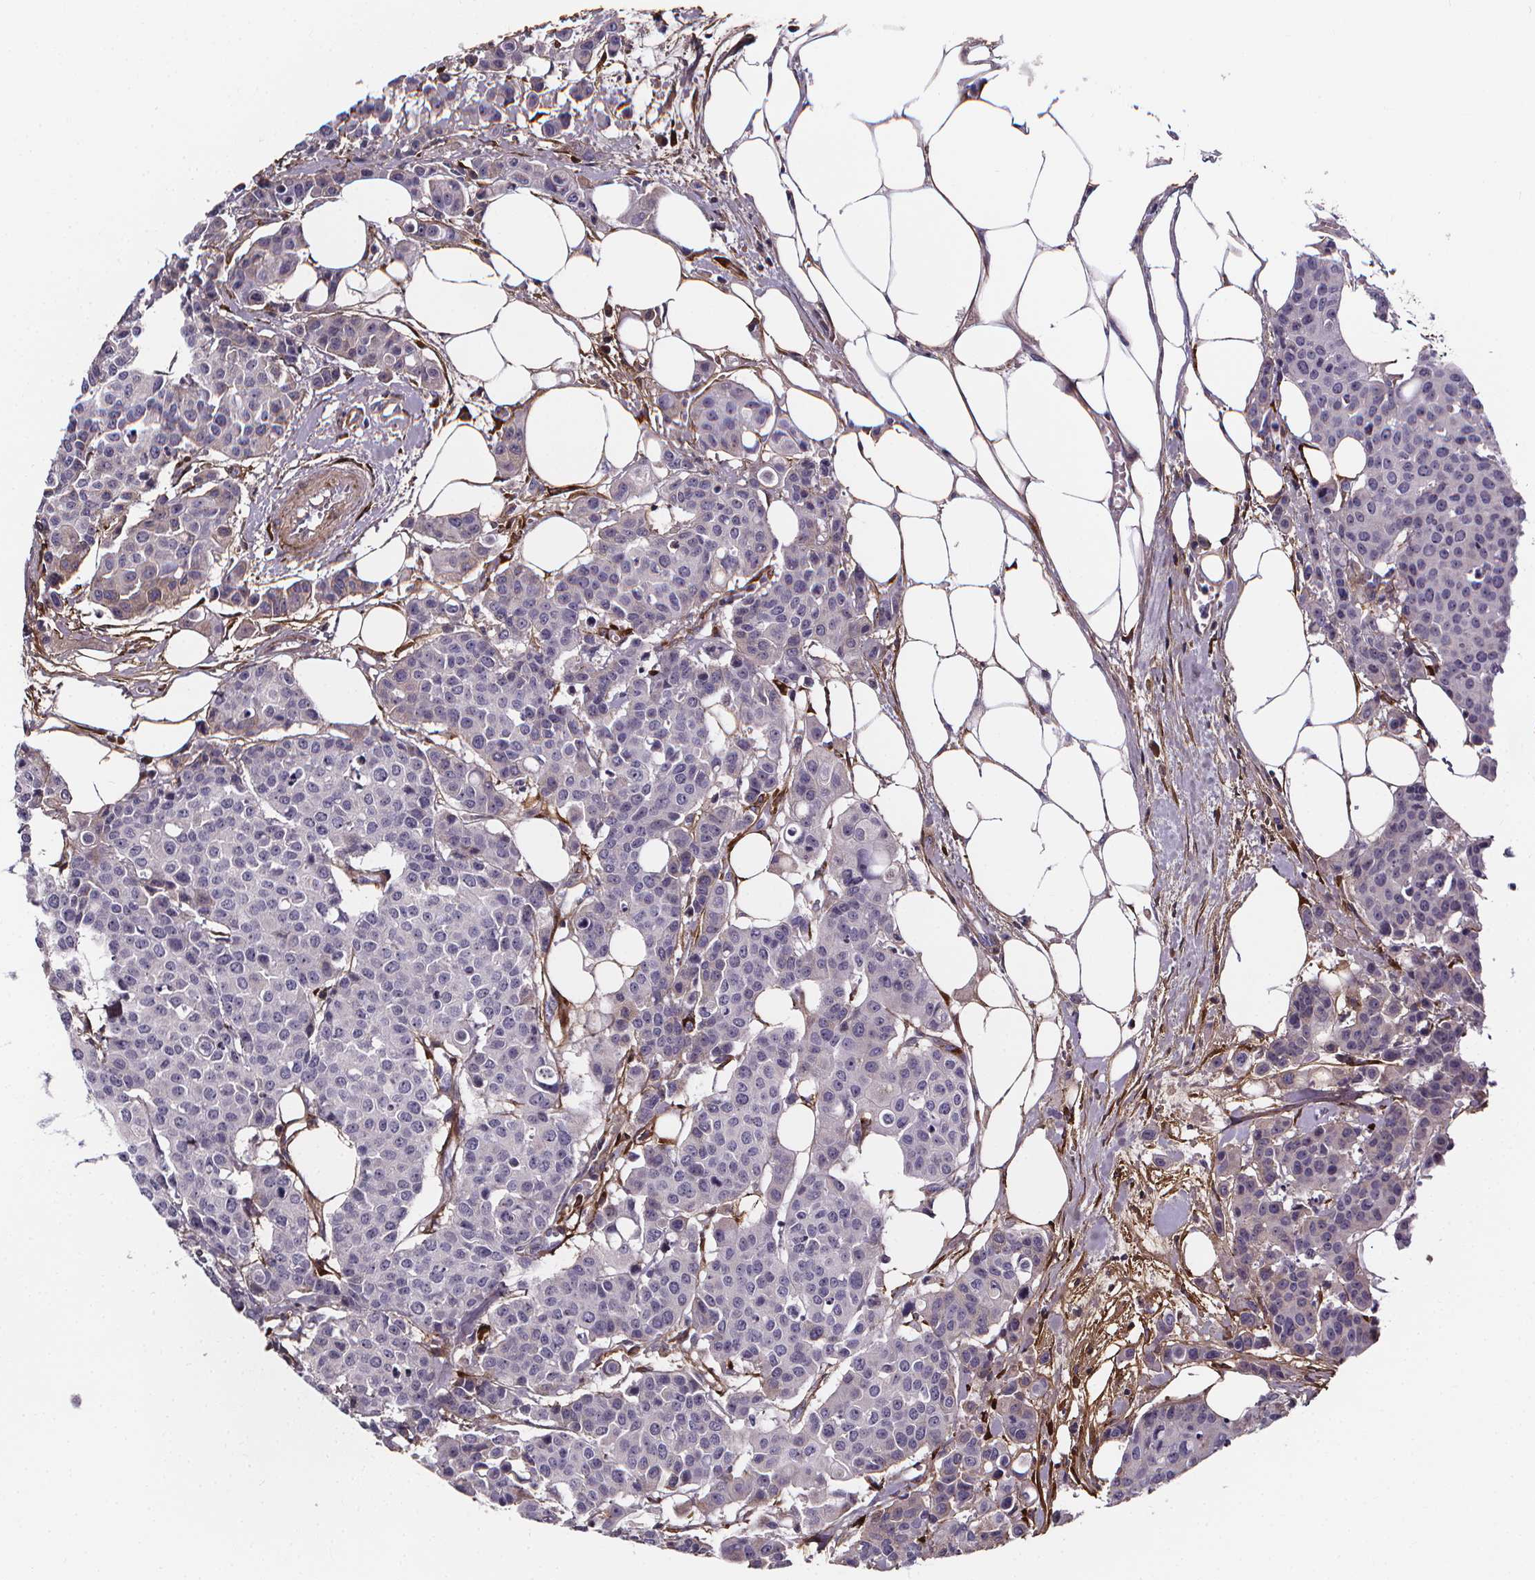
{"staining": {"intensity": "negative", "quantity": "none", "location": "none"}, "tissue": "carcinoid", "cell_type": "Tumor cells", "image_type": "cancer", "snomed": [{"axis": "morphology", "description": "Carcinoid, malignant, NOS"}, {"axis": "topography", "description": "Colon"}], "caption": "Immunohistochemical staining of carcinoid (malignant) shows no significant expression in tumor cells. Nuclei are stained in blue.", "gene": "AEBP1", "patient": {"sex": "male", "age": 81}}